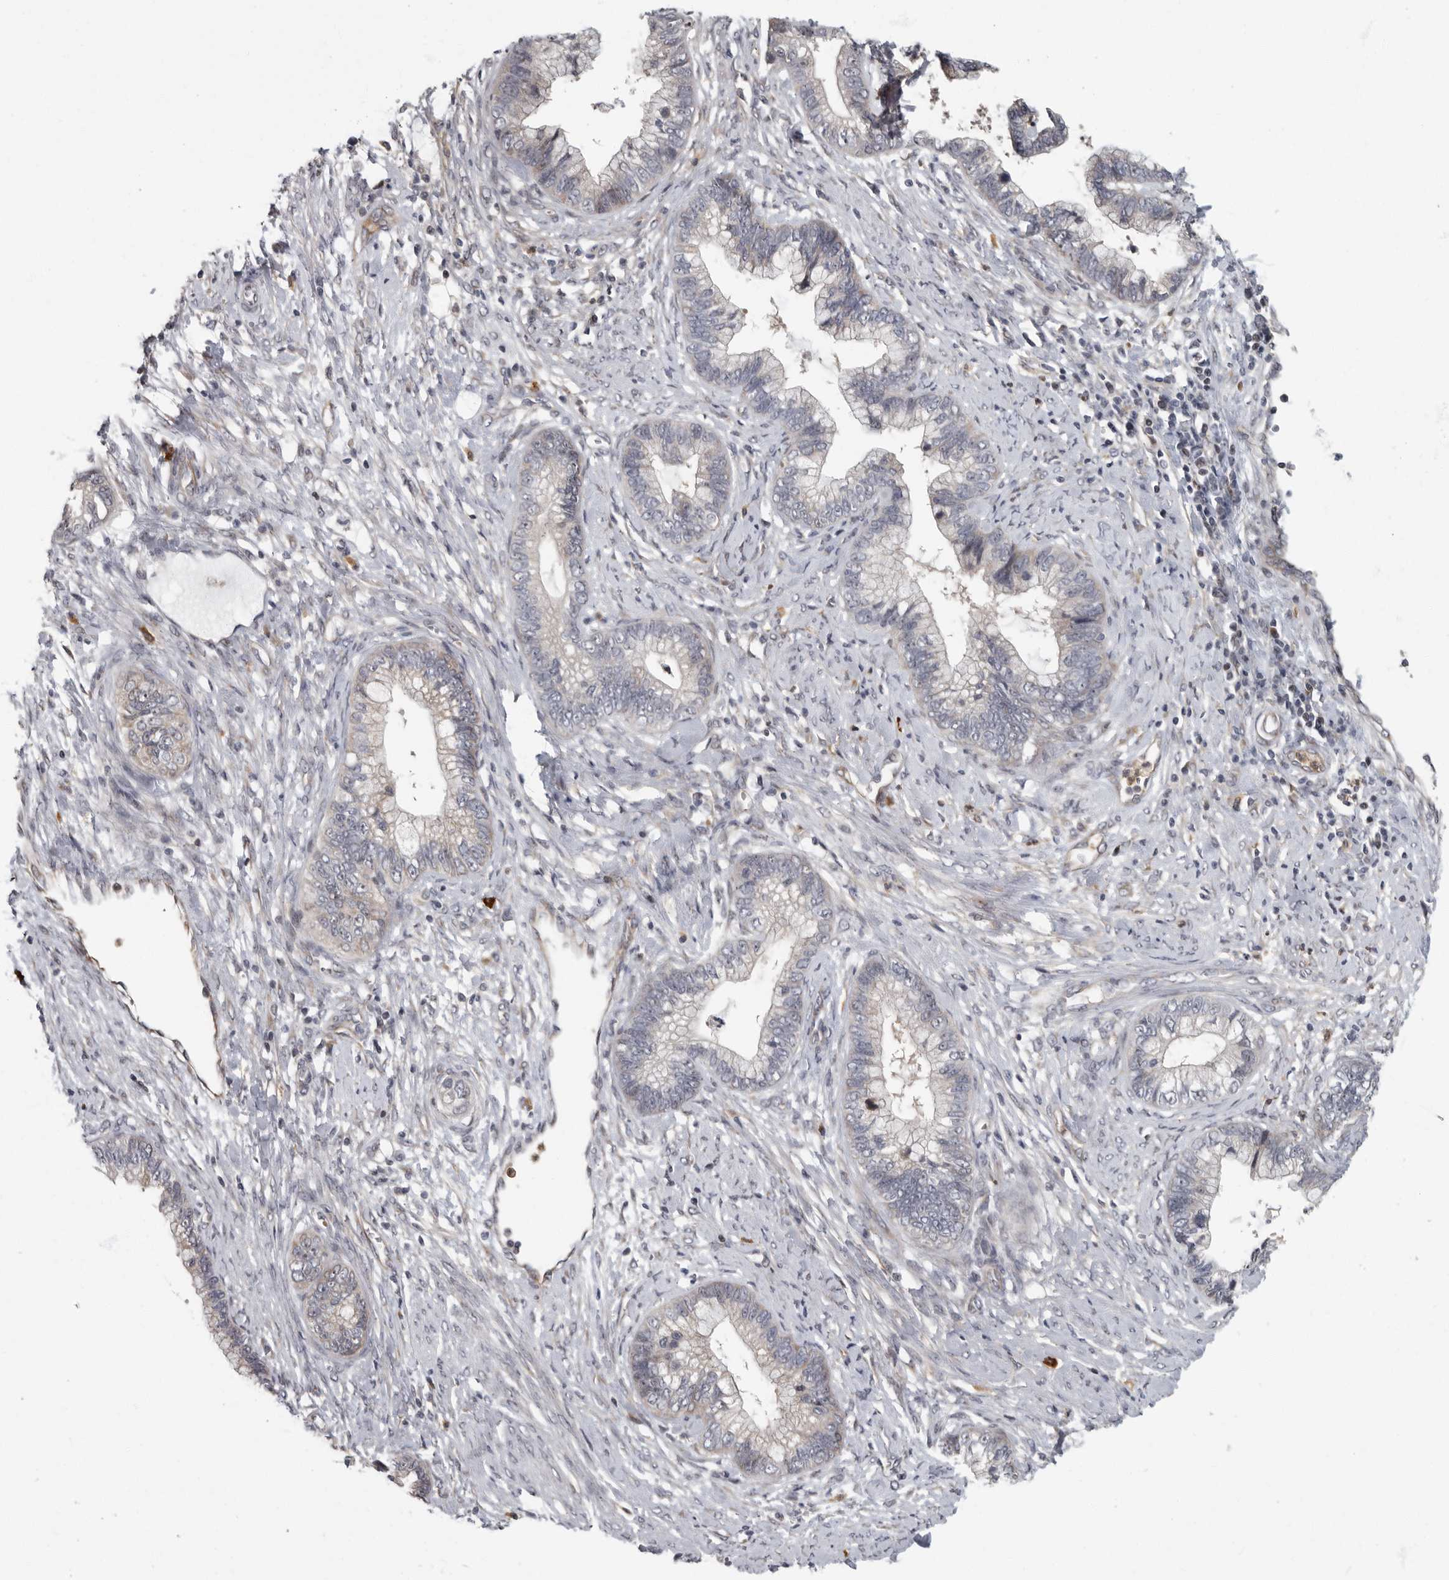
{"staining": {"intensity": "negative", "quantity": "none", "location": "none"}, "tissue": "cervical cancer", "cell_type": "Tumor cells", "image_type": "cancer", "snomed": [{"axis": "morphology", "description": "Adenocarcinoma, NOS"}, {"axis": "topography", "description": "Cervix"}], "caption": "DAB immunohistochemical staining of human cervical cancer demonstrates no significant positivity in tumor cells. The staining was performed using DAB (3,3'-diaminobenzidine) to visualize the protein expression in brown, while the nuclei were stained in blue with hematoxylin (Magnification: 20x).", "gene": "PDCD11", "patient": {"sex": "female", "age": 44}}